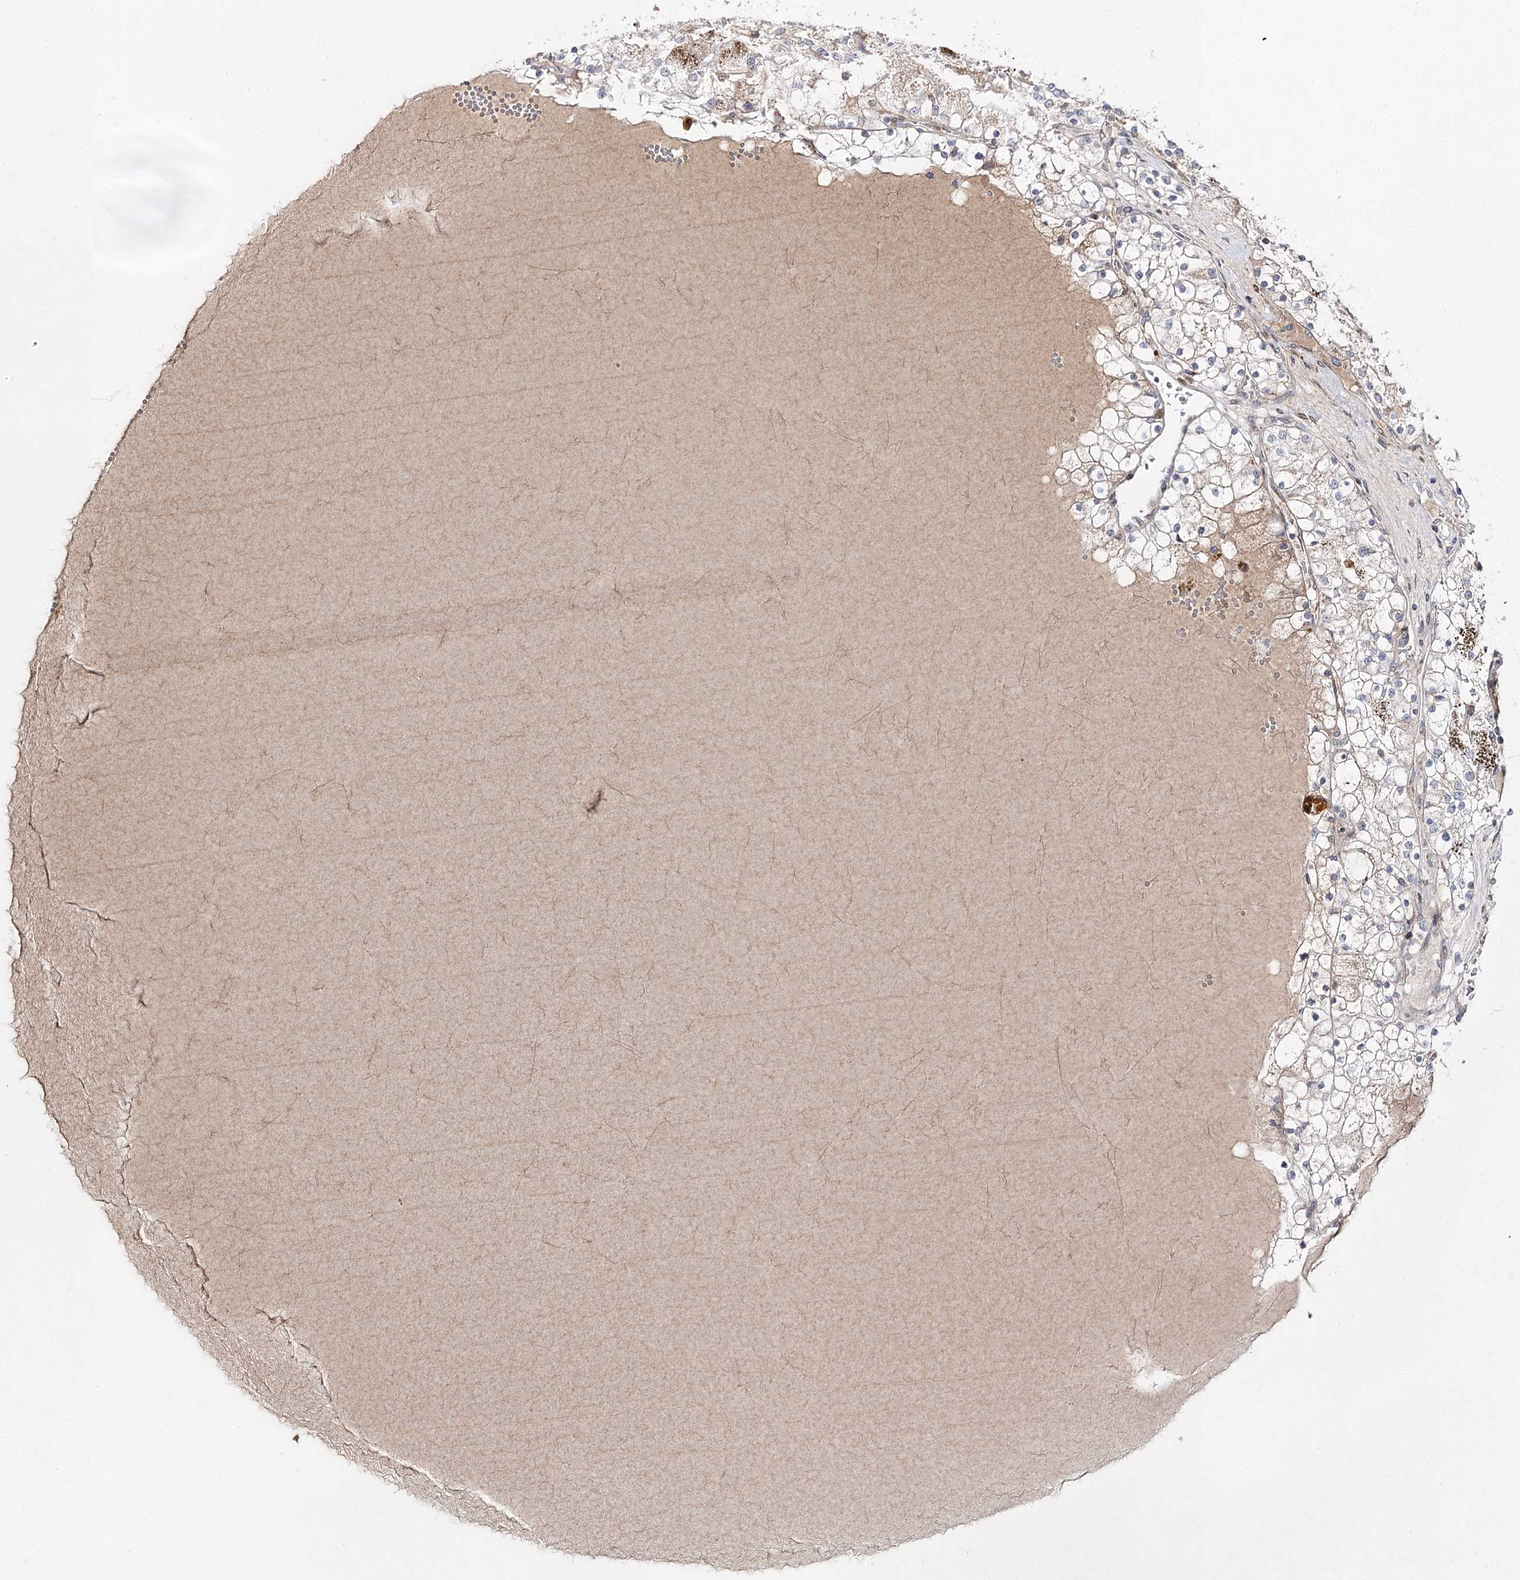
{"staining": {"intensity": "weak", "quantity": "<25%", "location": "cytoplasmic/membranous"}, "tissue": "renal cancer", "cell_type": "Tumor cells", "image_type": "cancer", "snomed": [{"axis": "morphology", "description": "Normal tissue, NOS"}, {"axis": "morphology", "description": "Adenocarcinoma, NOS"}, {"axis": "topography", "description": "Kidney"}], "caption": "The histopathology image demonstrates no significant expression in tumor cells of renal cancer (adenocarcinoma).", "gene": "C11orf80", "patient": {"sex": "male", "age": 68}}